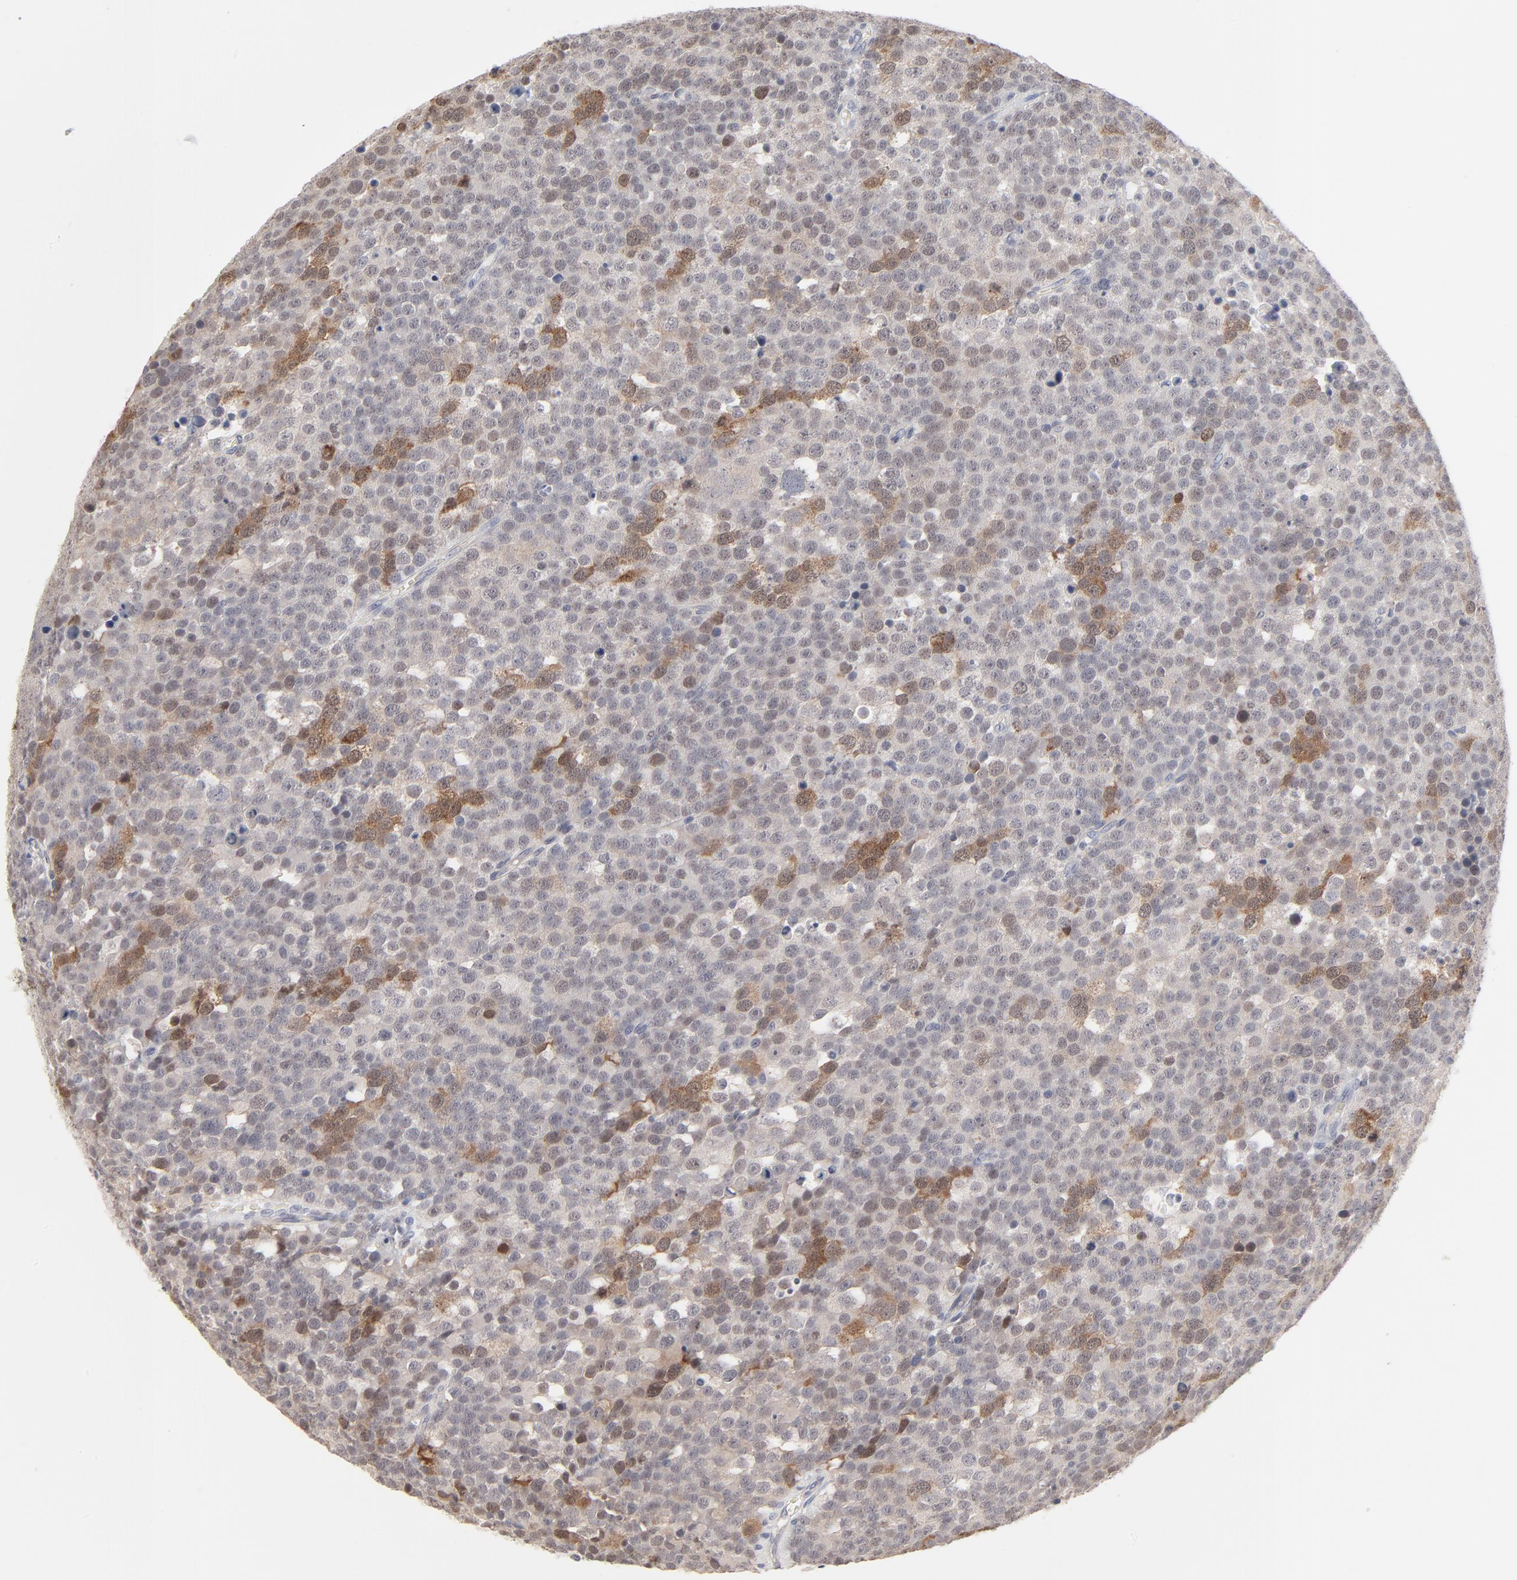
{"staining": {"intensity": "moderate", "quantity": "<25%", "location": "cytoplasmic/membranous"}, "tissue": "testis cancer", "cell_type": "Tumor cells", "image_type": "cancer", "snomed": [{"axis": "morphology", "description": "Seminoma, NOS"}, {"axis": "topography", "description": "Testis"}], "caption": "Seminoma (testis) stained with a protein marker shows moderate staining in tumor cells.", "gene": "AURKA", "patient": {"sex": "male", "age": 71}}